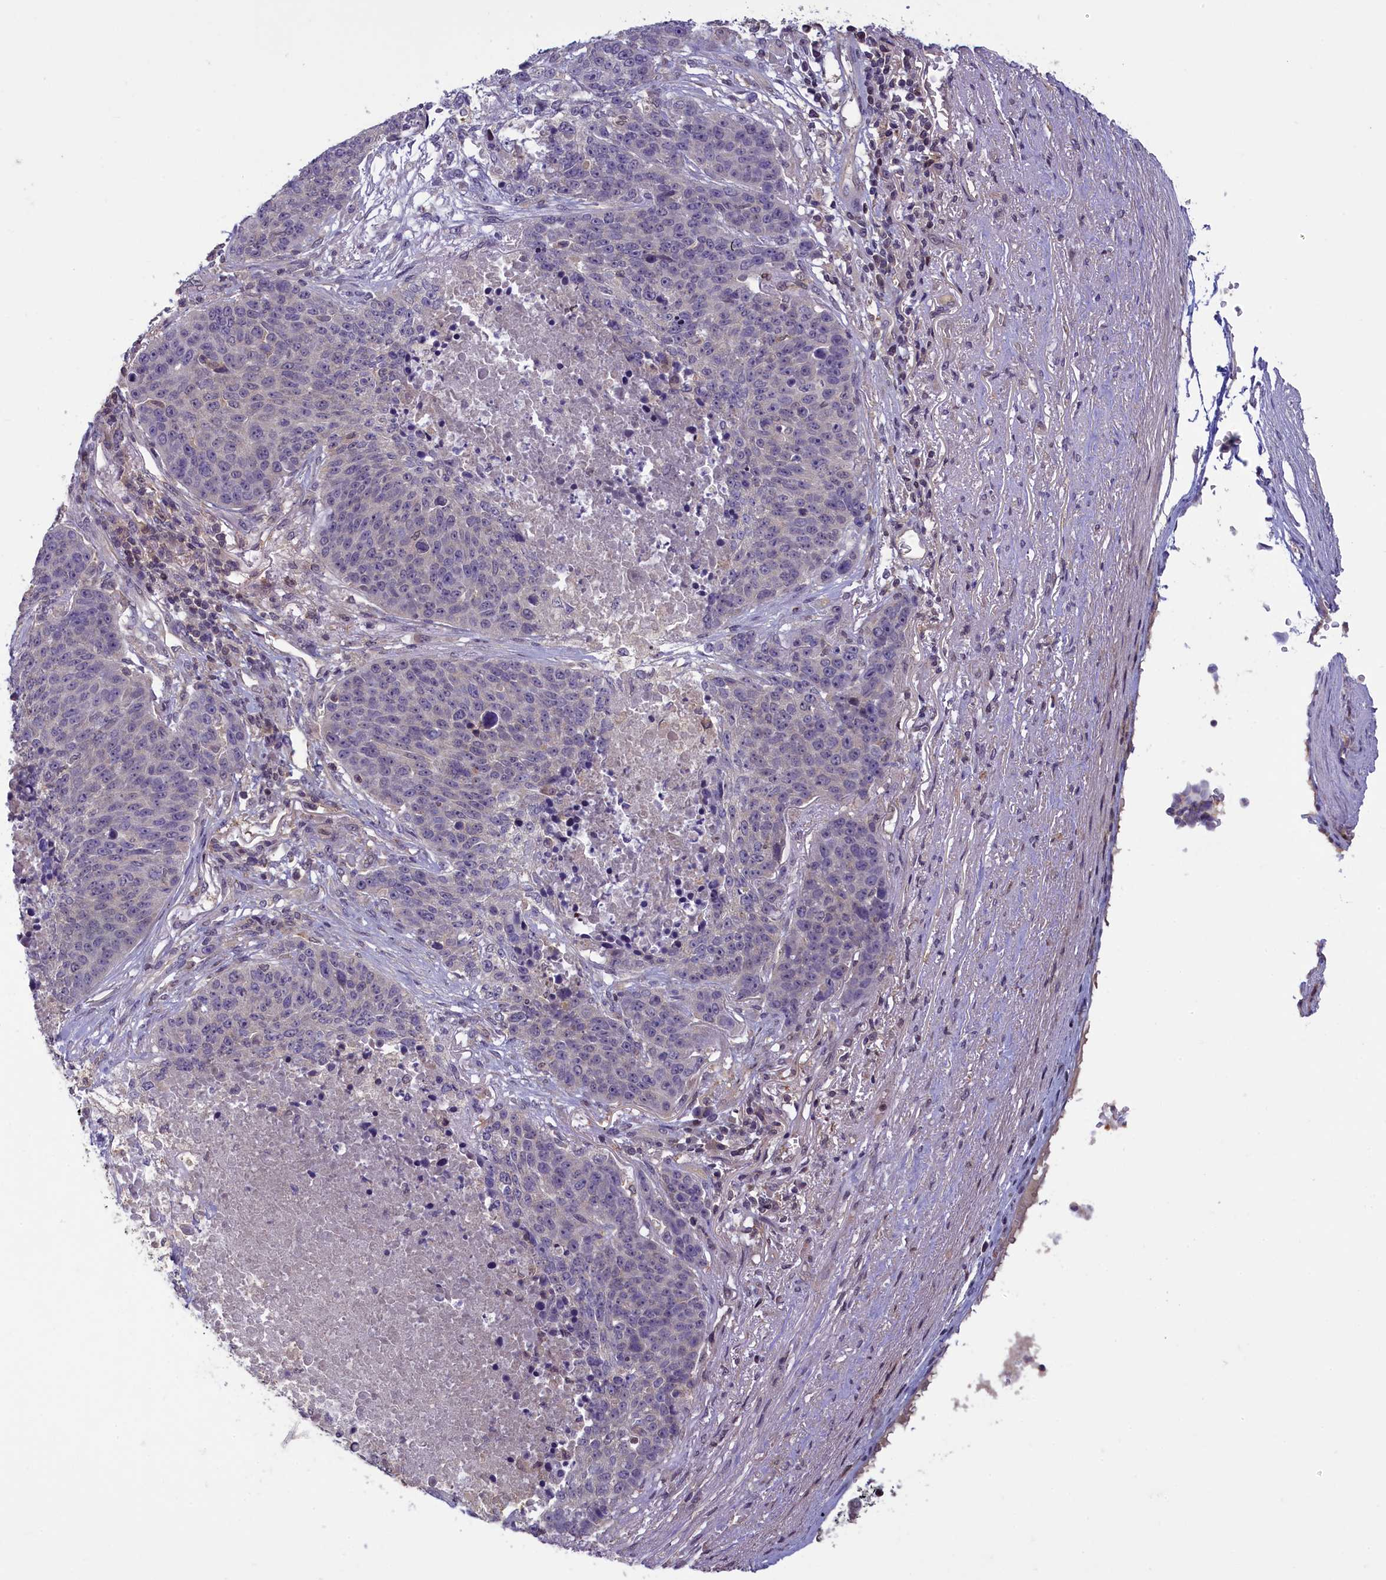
{"staining": {"intensity": "negative", "quantity": "none", "location": "none"}, "tissue": "lung cancer", "cell_type": "Tumor cells", "image_type": "cancer", "snomed": [{"axis": "morphology", "description": "Normal tissue, NOS"}, {"axis": "morphology", "description": "Squamous cell carcinoma, NOS"}, {"axis": "topography", "description": "Lymph node"}, {"axis": "topography", "description": "Lung"}], "caption": "Immunohistochemical staining of squamous cell carcinoma (lung) exhibits no significant expression in tumor cells.", "gene": "NUBP1", "patient": {"sex": "male", "age": 66}}